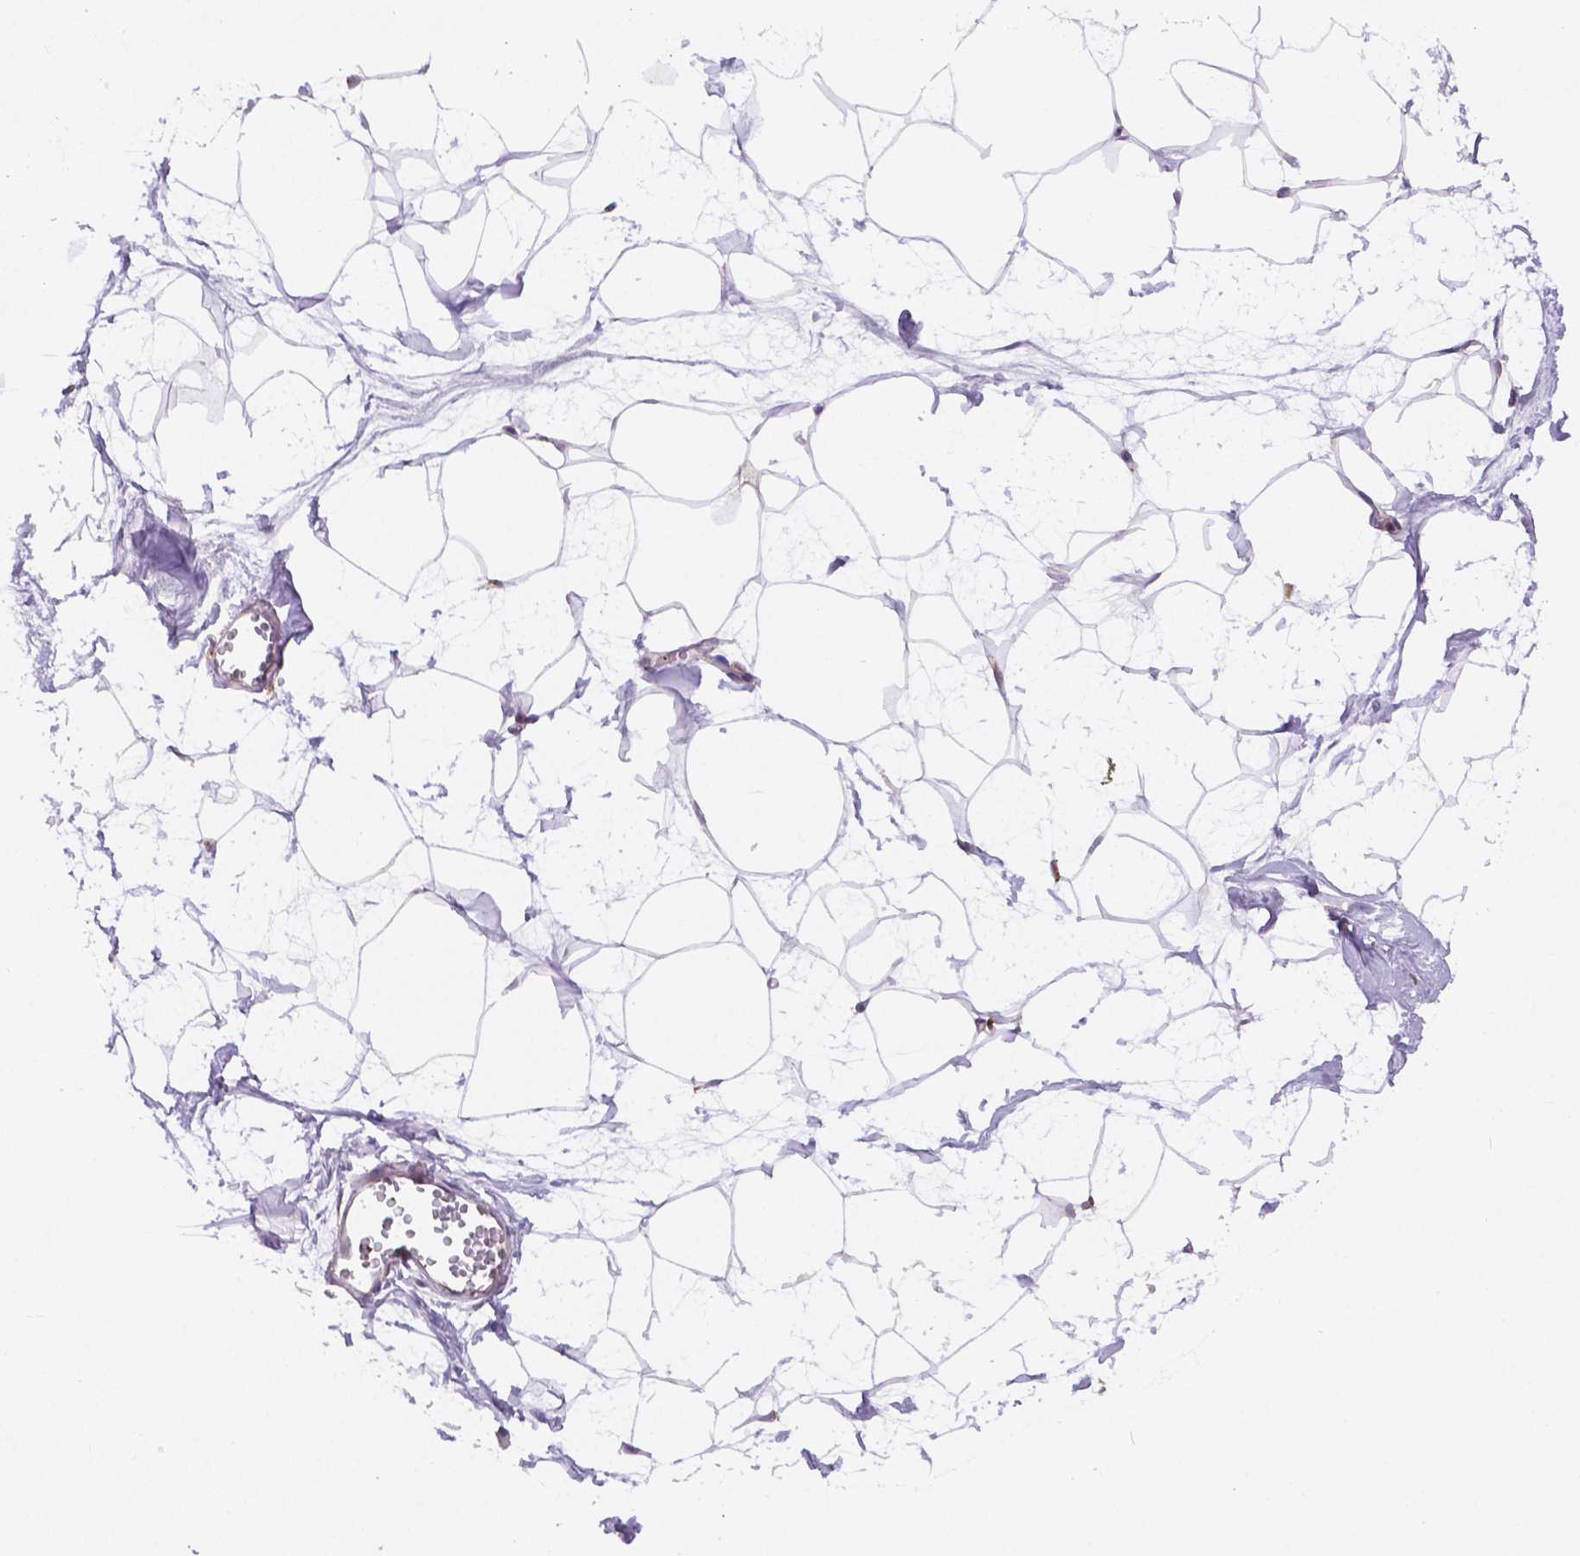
{"staining": {"intensity": "negative", "quantity": "none", "location": "none"}, "tissue": "breast", "cell_type": "Adipocytes", "image_type": "normal", "snomed": [{"axis": "morphology", "description": "Normal tissue, NOS"}, {"axis": "topography", "description": "Breast"}], "caption": "Immunohistochemistry (IHC) image of unremarkable breast: breast stained with DAB shows no significant protein positivity in adipocytes.", "gene": "FNIP1", "patient": {"sex": "female", "age": 45}}